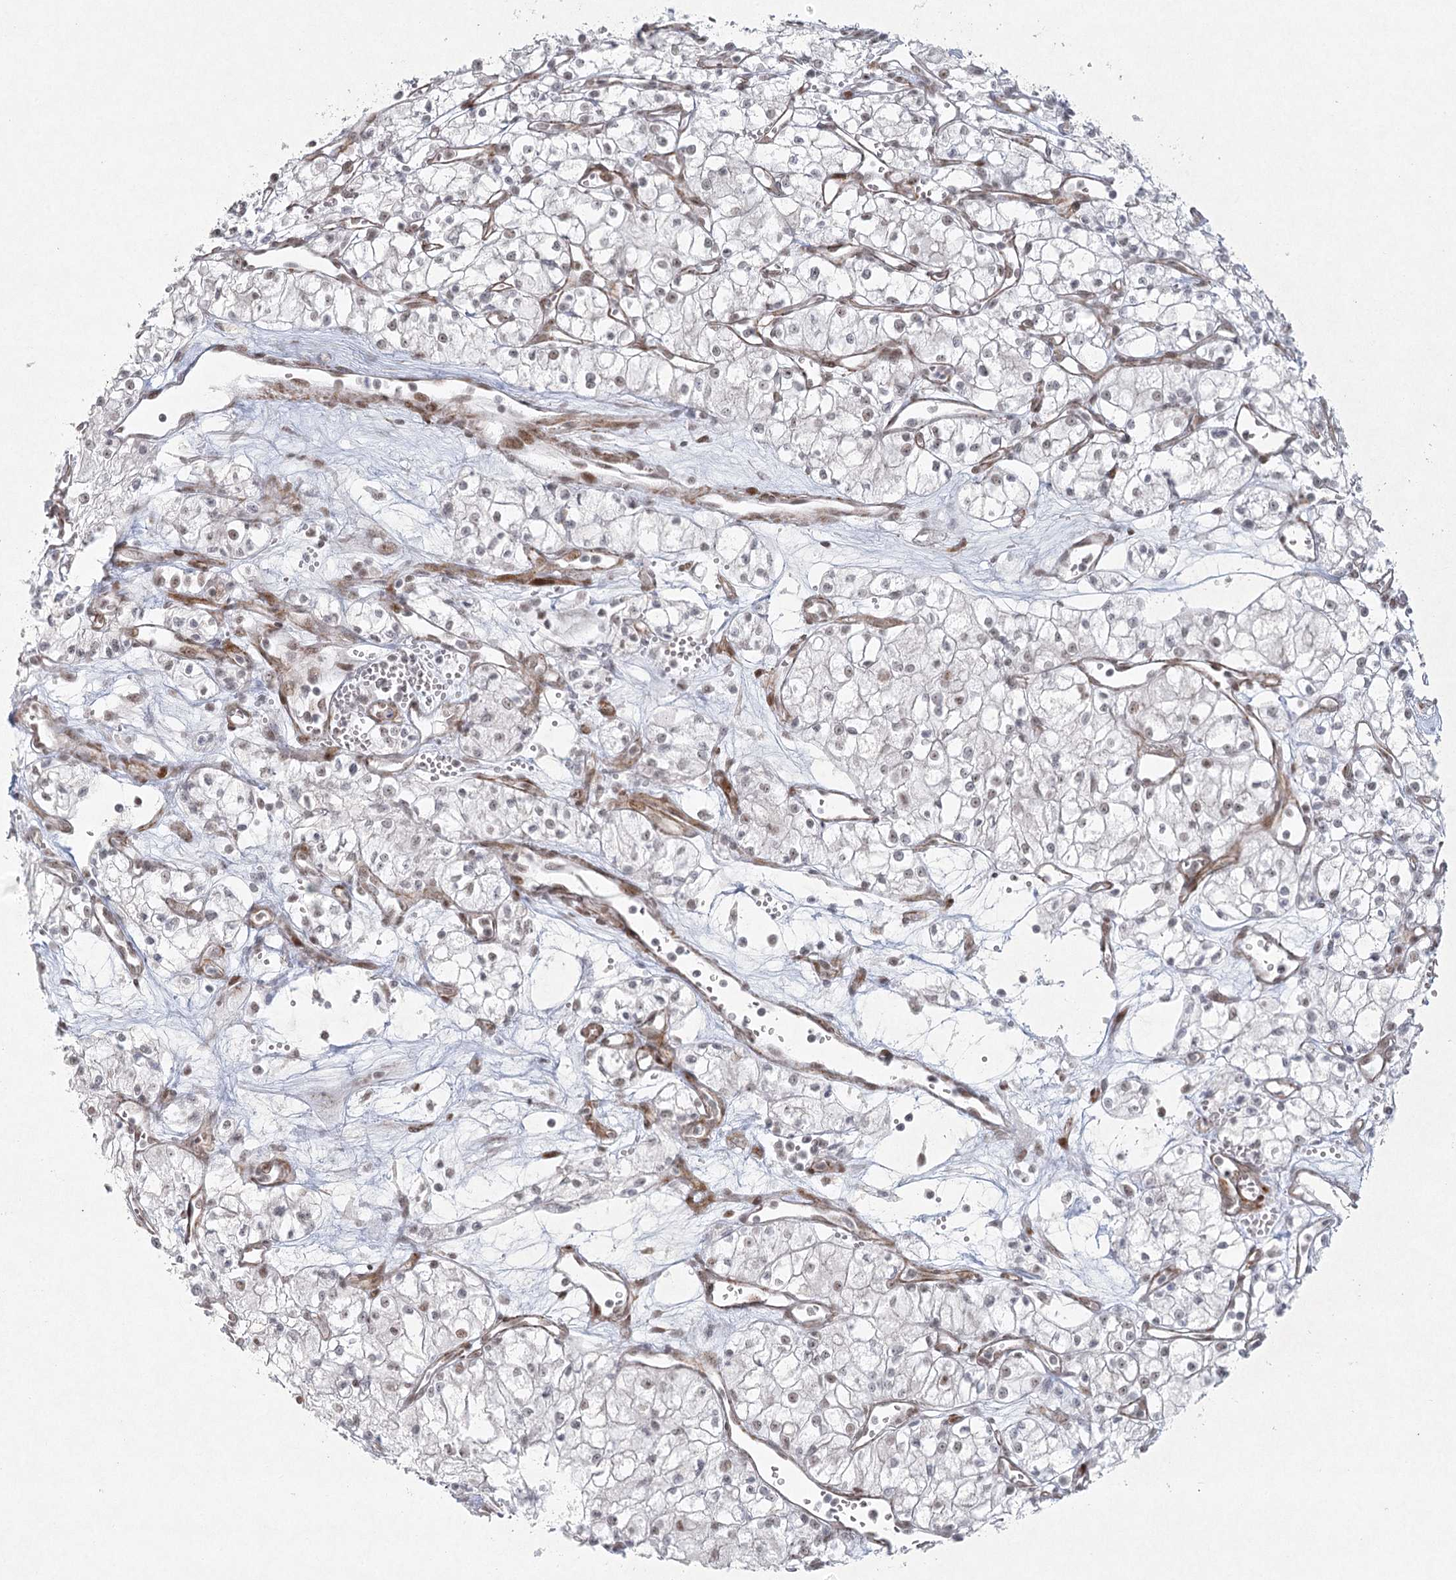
{"staining": {"intensity": "weak", "quantity": "<25%", "location": "nuclear"}, "tissue": "renal cancer", "cell_type": "Tumor cells", "image_type": "cancer", "snomed": [{"axis": "morphology", "description": "Adenocarcinoma, NOS"}, {"axis": "topography", "description": "Kidney"}], "caption": "Immunohistochemistry (IHC) micrograph of neoplastic tissue: human renal cancer stained with DAB (3,3'-diaminobenzidine) shows no significant protein staining in tumor cells. Brightfield microscopy of immunohistochemistry stained with DAB (3,3'-diaminobenzidine) (brown) and hematoxylin (blue), captured at high magnification.", "gene": "U2SURP", "patient": {"sex": "male", "age": 59}}